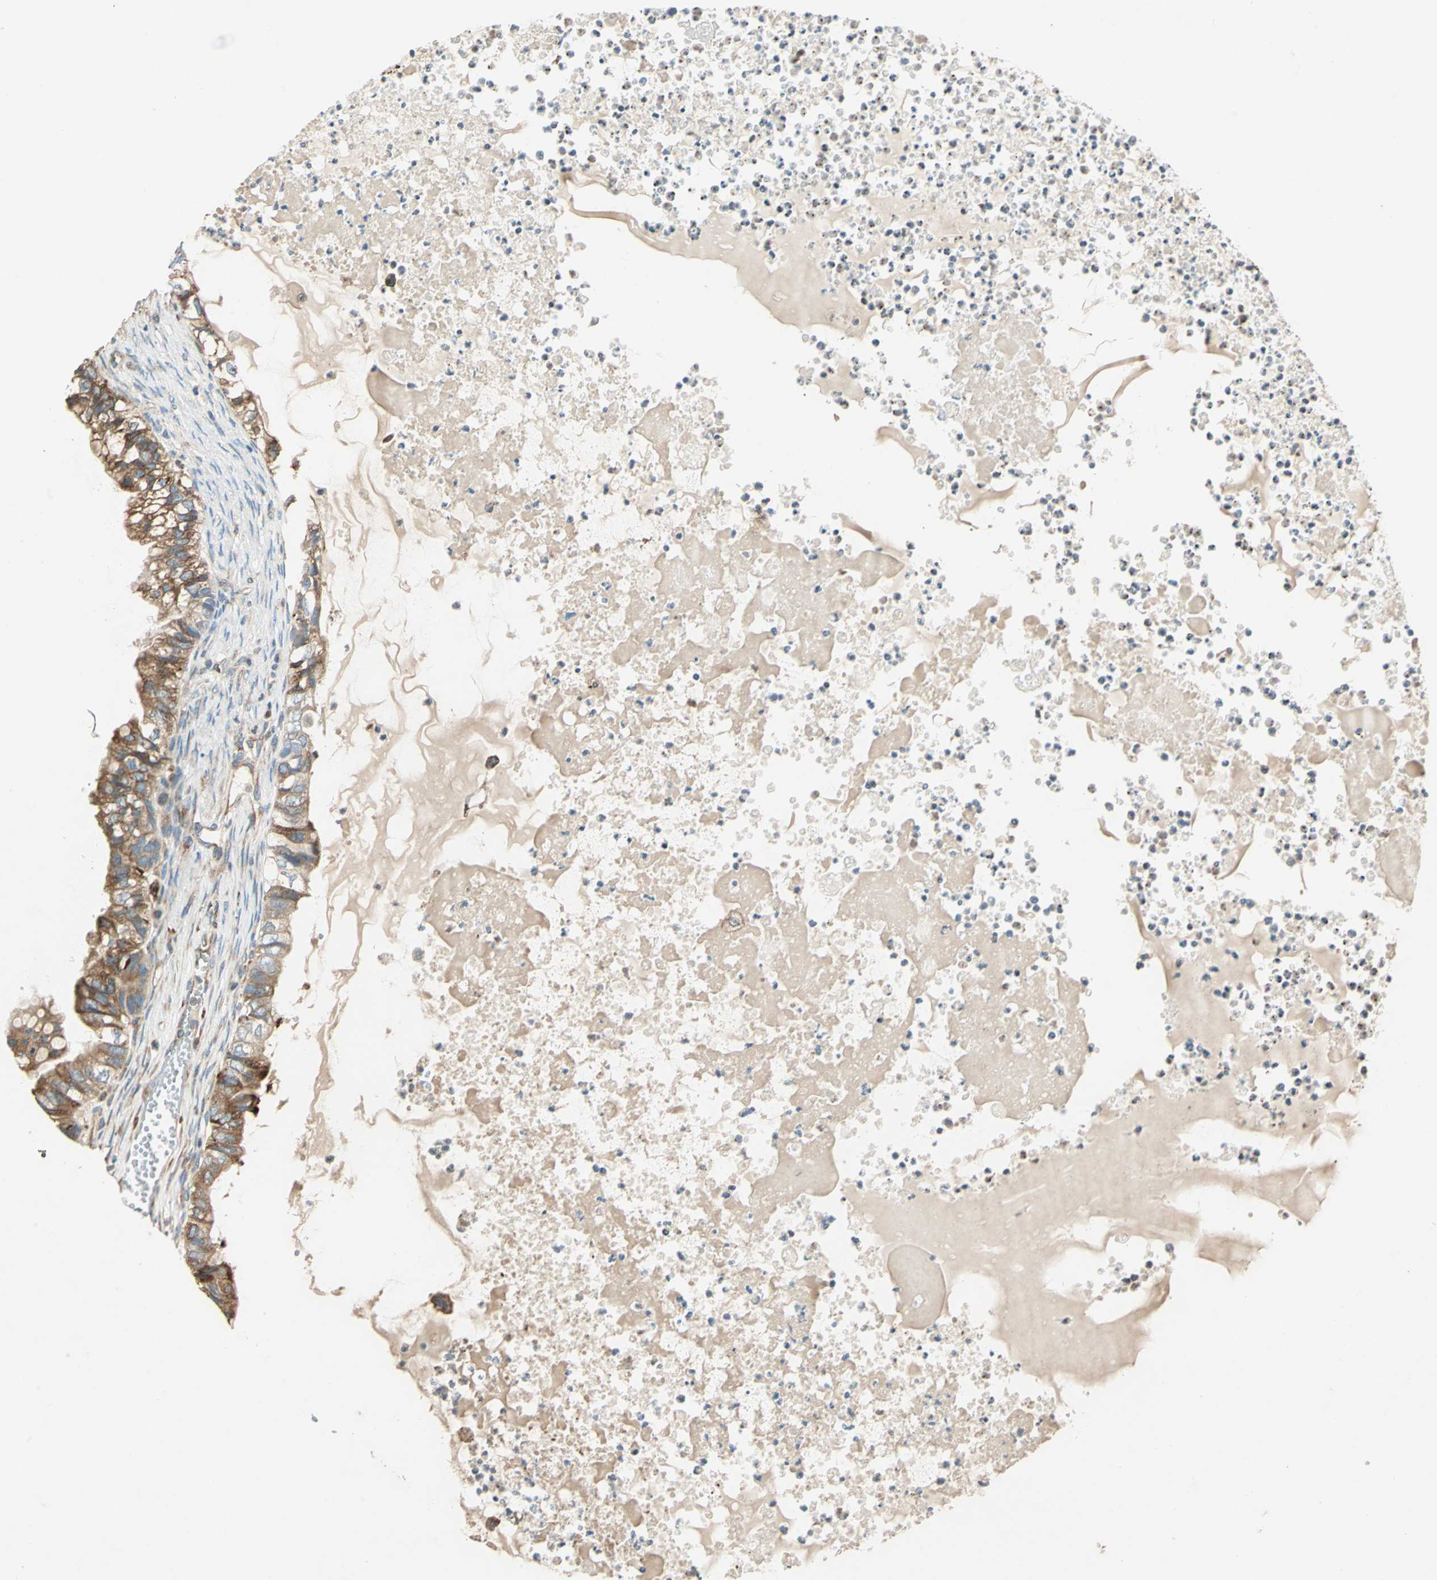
{"staining": {"intensity": "moderate", "quantity": ">75%", "location": "cytoplasmic/membranous"}, "tissue": "ovarian cancer", "cell_type": "Tumor cells", "image_type": "cancer", "snomed": [{"axis": "morphology", "description": "Cystadenocarcinoma, mucinous, NOS"}, {"axis": "topography", "description": "Ovary"}], "caption": "IHC (DAB) staining of ovarian cancer reveals moderate cytoplasmic/membranous protein positivity in about >75% of tumor cells.", "gene": "PDIA4", "patient": {"sex": "female", "age": 80}}